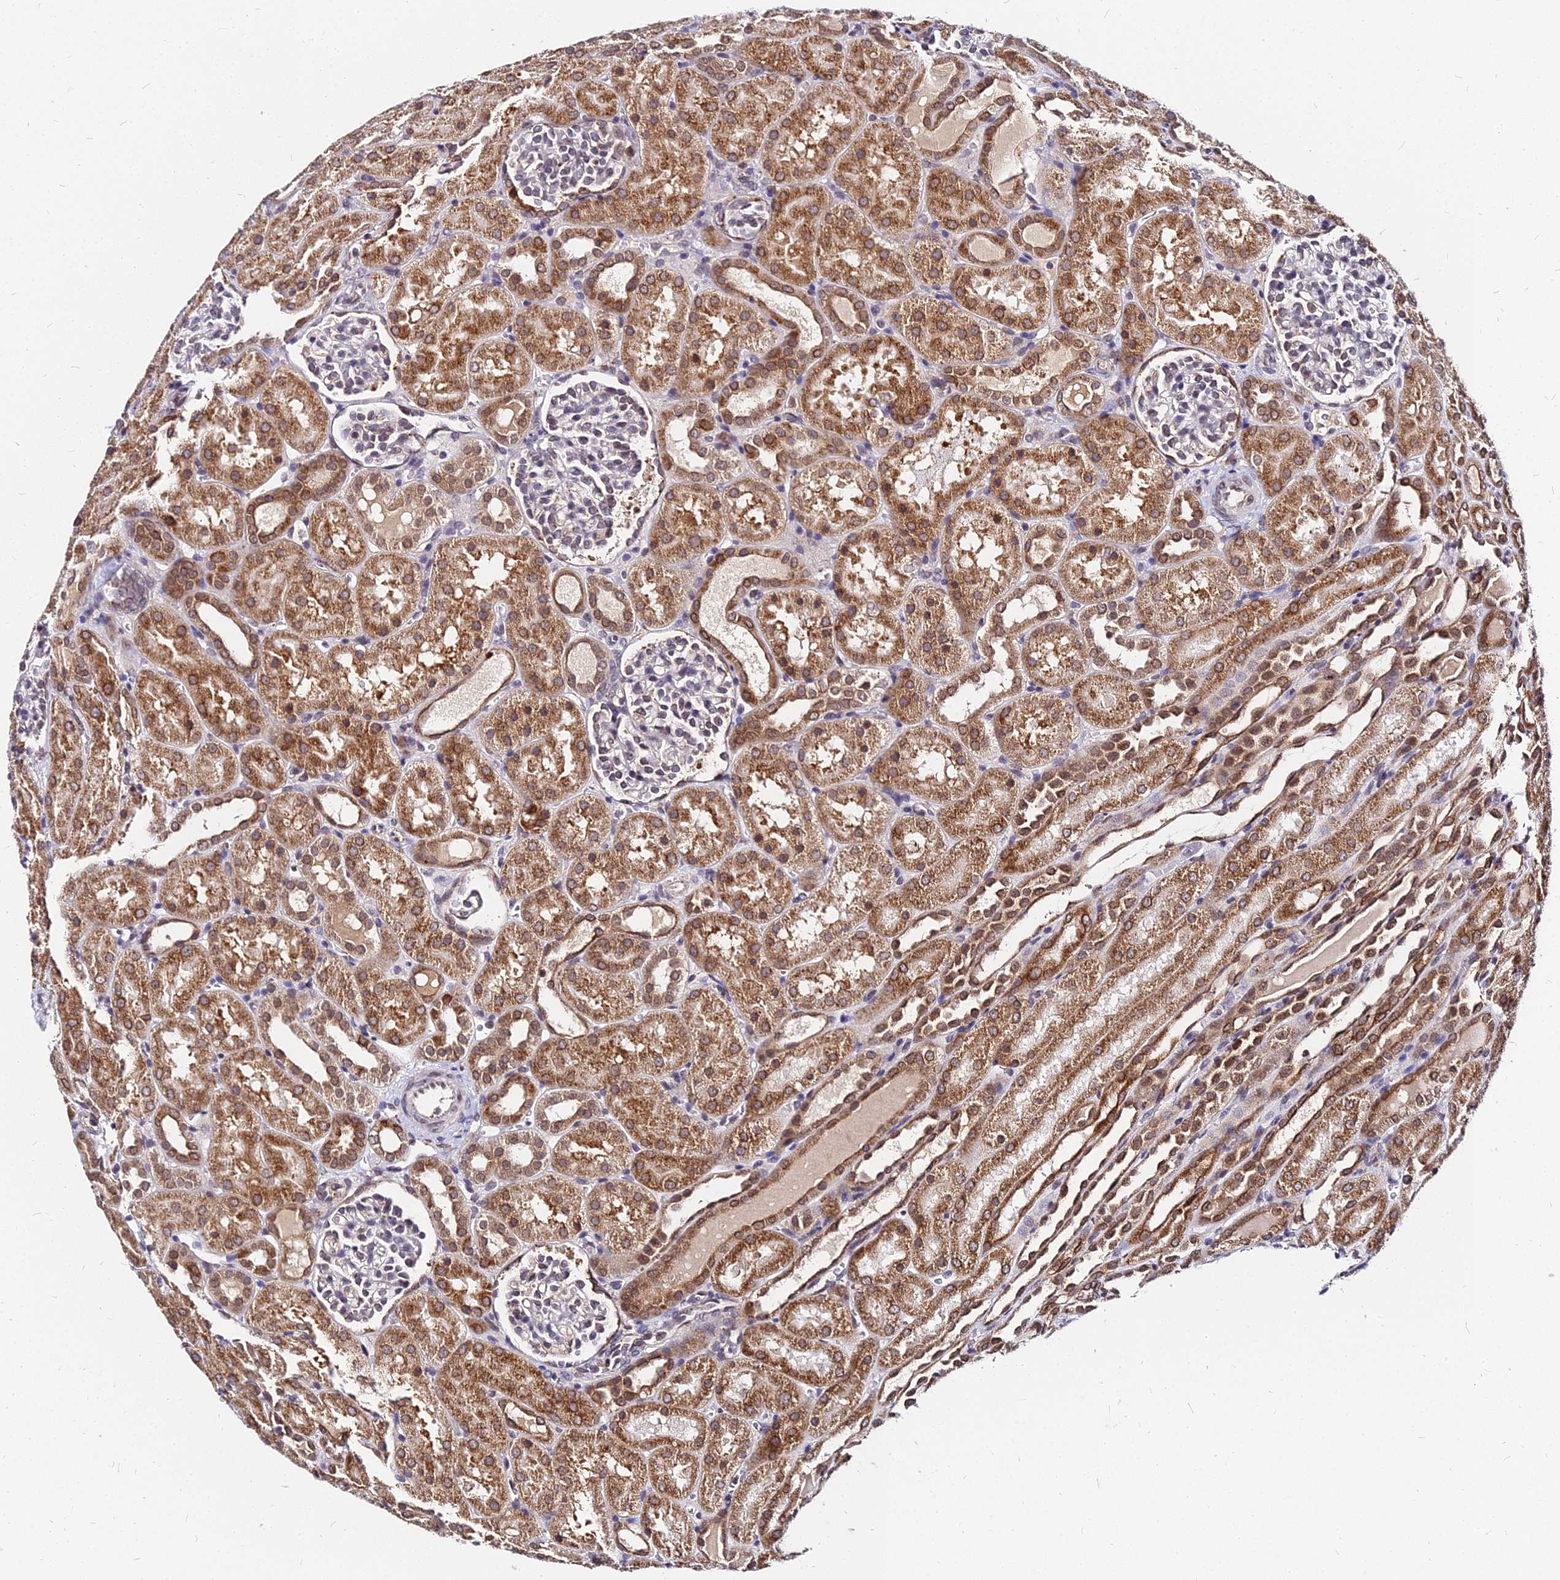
{"staining": {"intensity": "weak", "quantity": "25%-75%", "location": "cytoplasmic/membranous"}, "tissue": "kidney", "cell_type": "Cells in glomeruli", "image_type": "normal", "snomed": [{"axis": "morphology", "description": "Normal tissue, NOS"}, {"axis": "topography", "description": "Kidney"}], "caption": "Approximately 25%-75% of cells in glomeruli in normal kidney show weak cytoplasmic/membranous protein positivity as visualized by brown immunohistochemical staining.", "gene": "RNF121", "patient": {"sex": "male", "age": 1}}